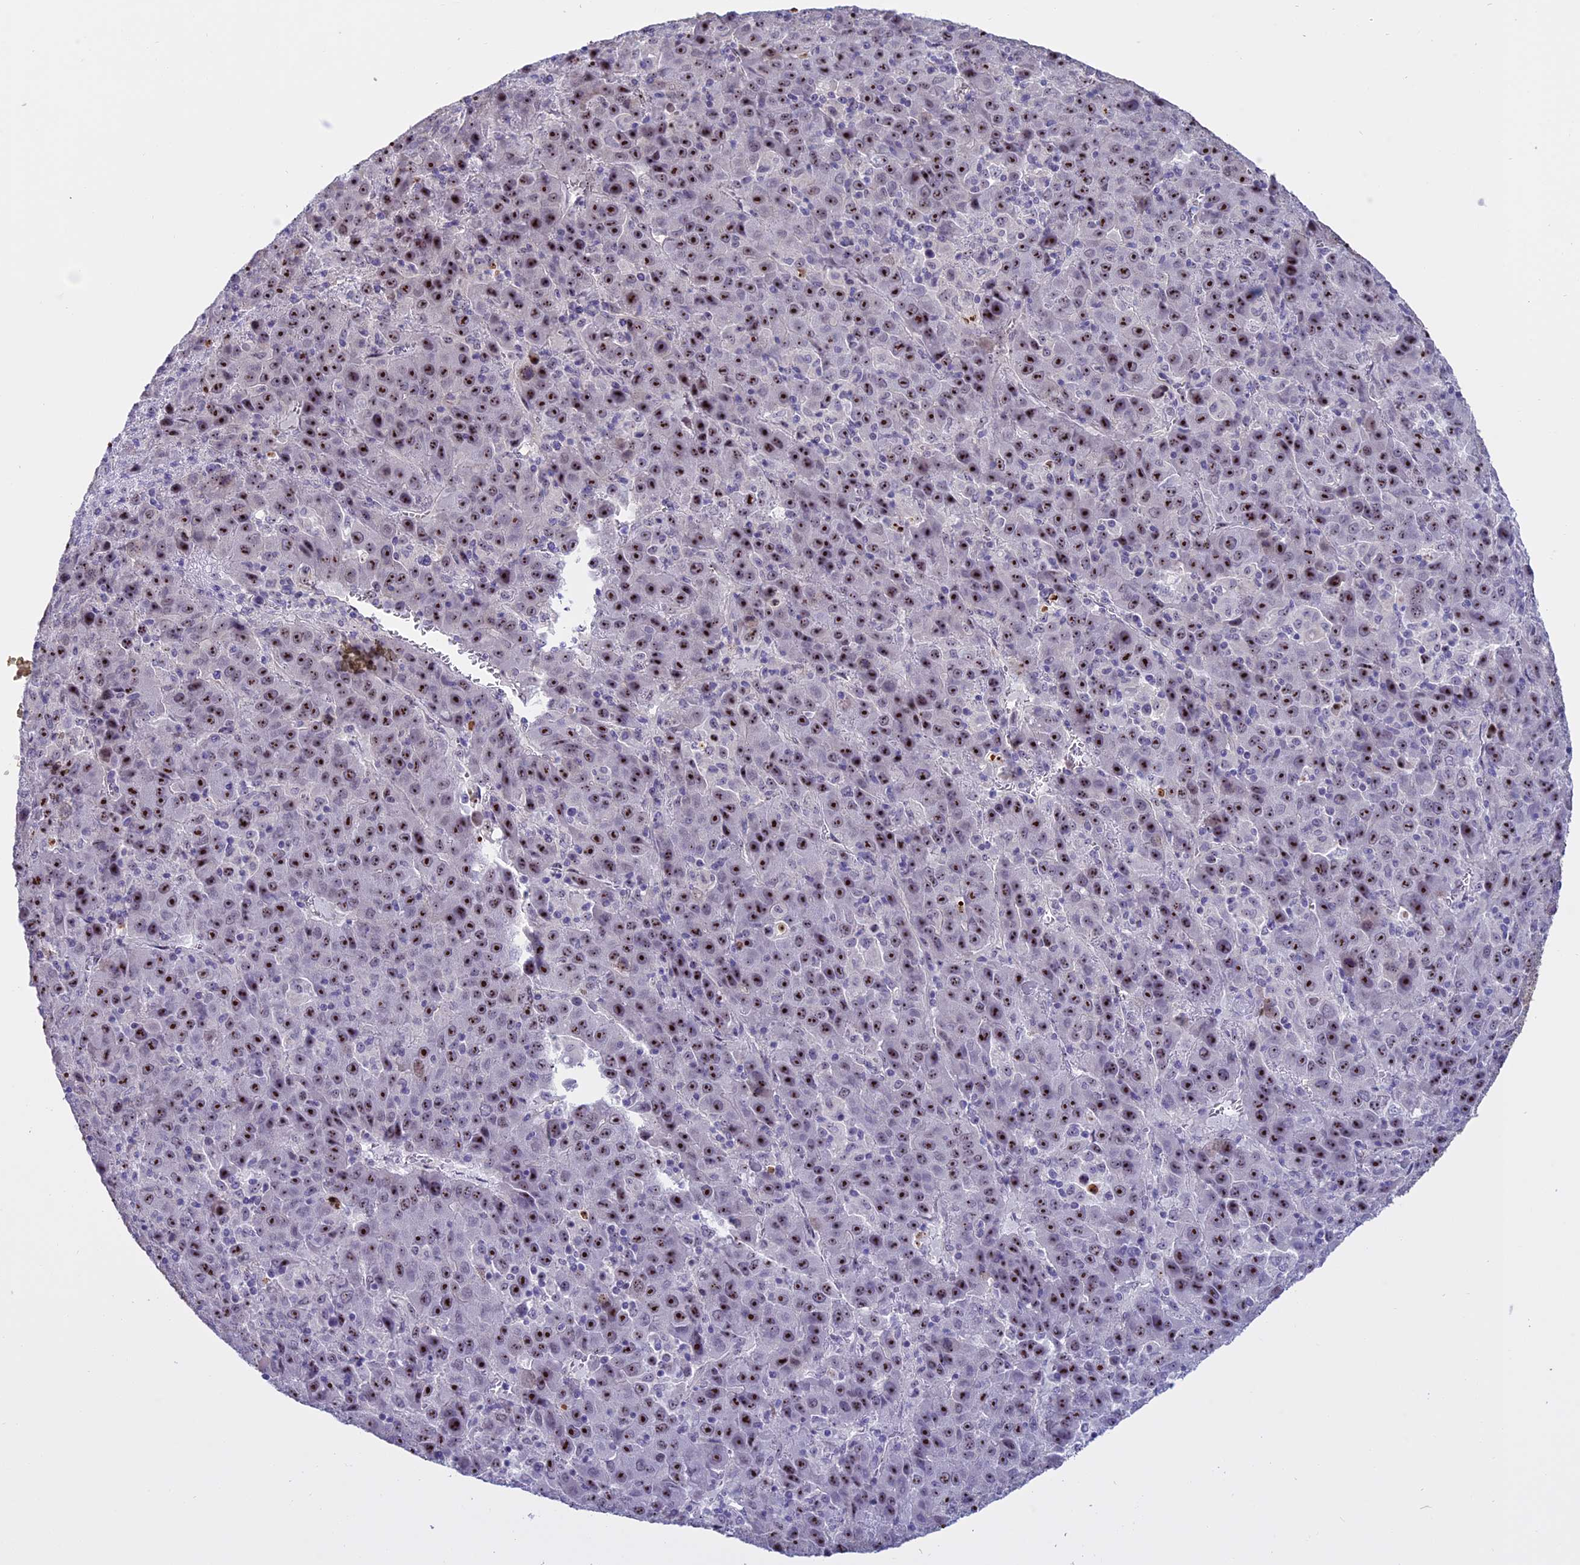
{"staining": {"intensity": "strong", "quantity": ">75%", "location": "nuclear"}, "tissue": "liver cancer", "cell_type": "Tumor cells", "image_type": "cancer", "snomed": [{"axis": "morphology", "description": "Carcinoma, Hepatocellular, NOS"}, {"axis": "topography", "description": "Liver"}], "caption": "Tumor cells demonstrate high levels of strong nuclear staining in approximately >75% of cells in liver cancer (hepatocellular carcinoma). The staining was performed using DAB (3,3'-diaminobenzidine) to visualize the protein expression in brown, while the nuclei were stained in blue with hematoxylin (Magnification: 20x).", "gene": "TBL3", "patient": {"sex": "female", "age": 53}}